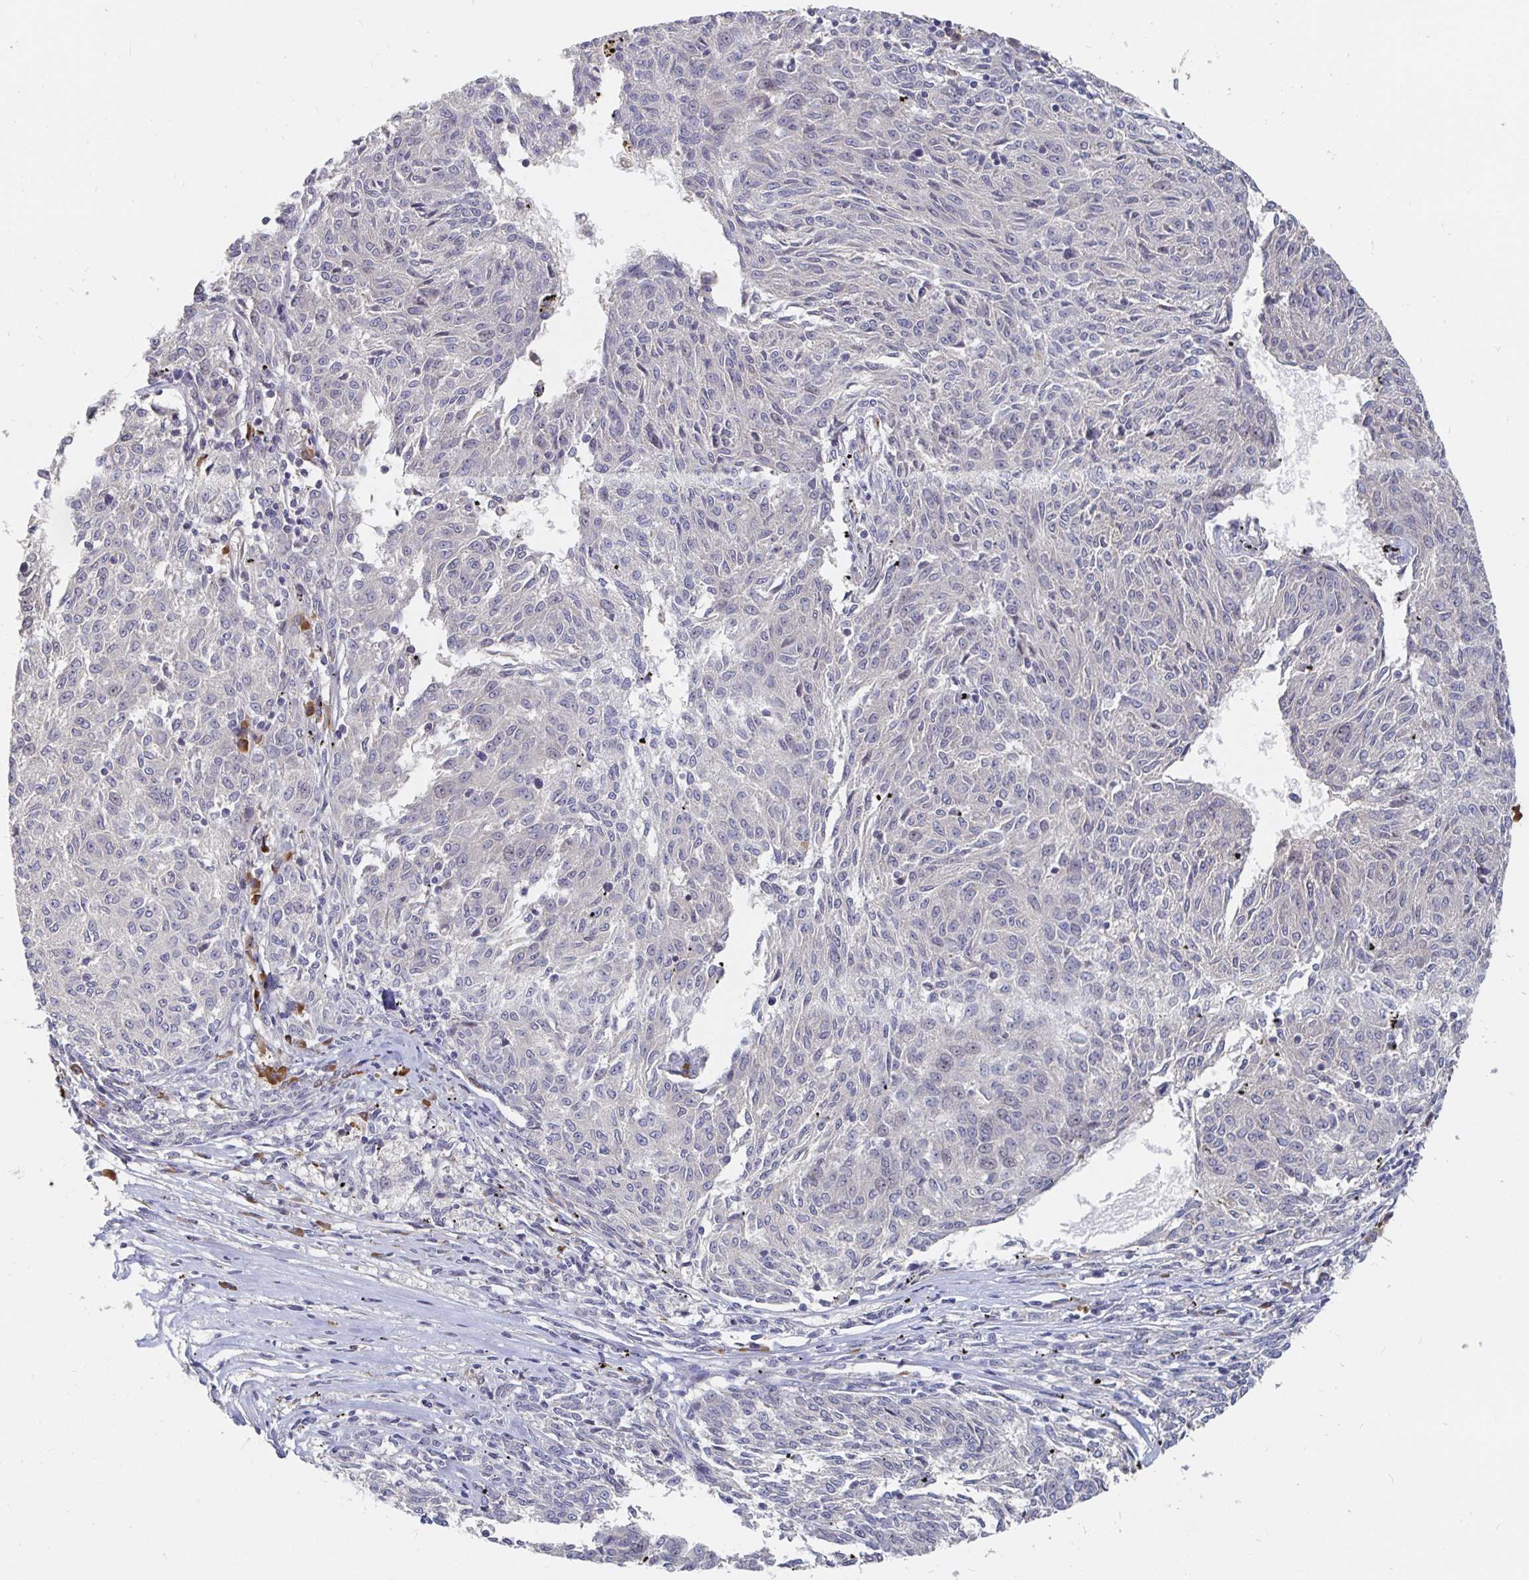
{"staining": {"intensity": "negative", "quantity": "none", "location": "none"}, "tissue": "melanoma", "cell_type": "Tumor cells", "image_type": "cancer", "snomed": [{"axis": "morphology", "description": "Malignant melanoma, NOS"}, {"axis": "topography", "description": "Skin"}], "caption": "Immunohistochemistry of human melanoma displays no staining in tumor cells.", "gene": "MEIS1", "patient": {"sex": "female", "age": 72}}